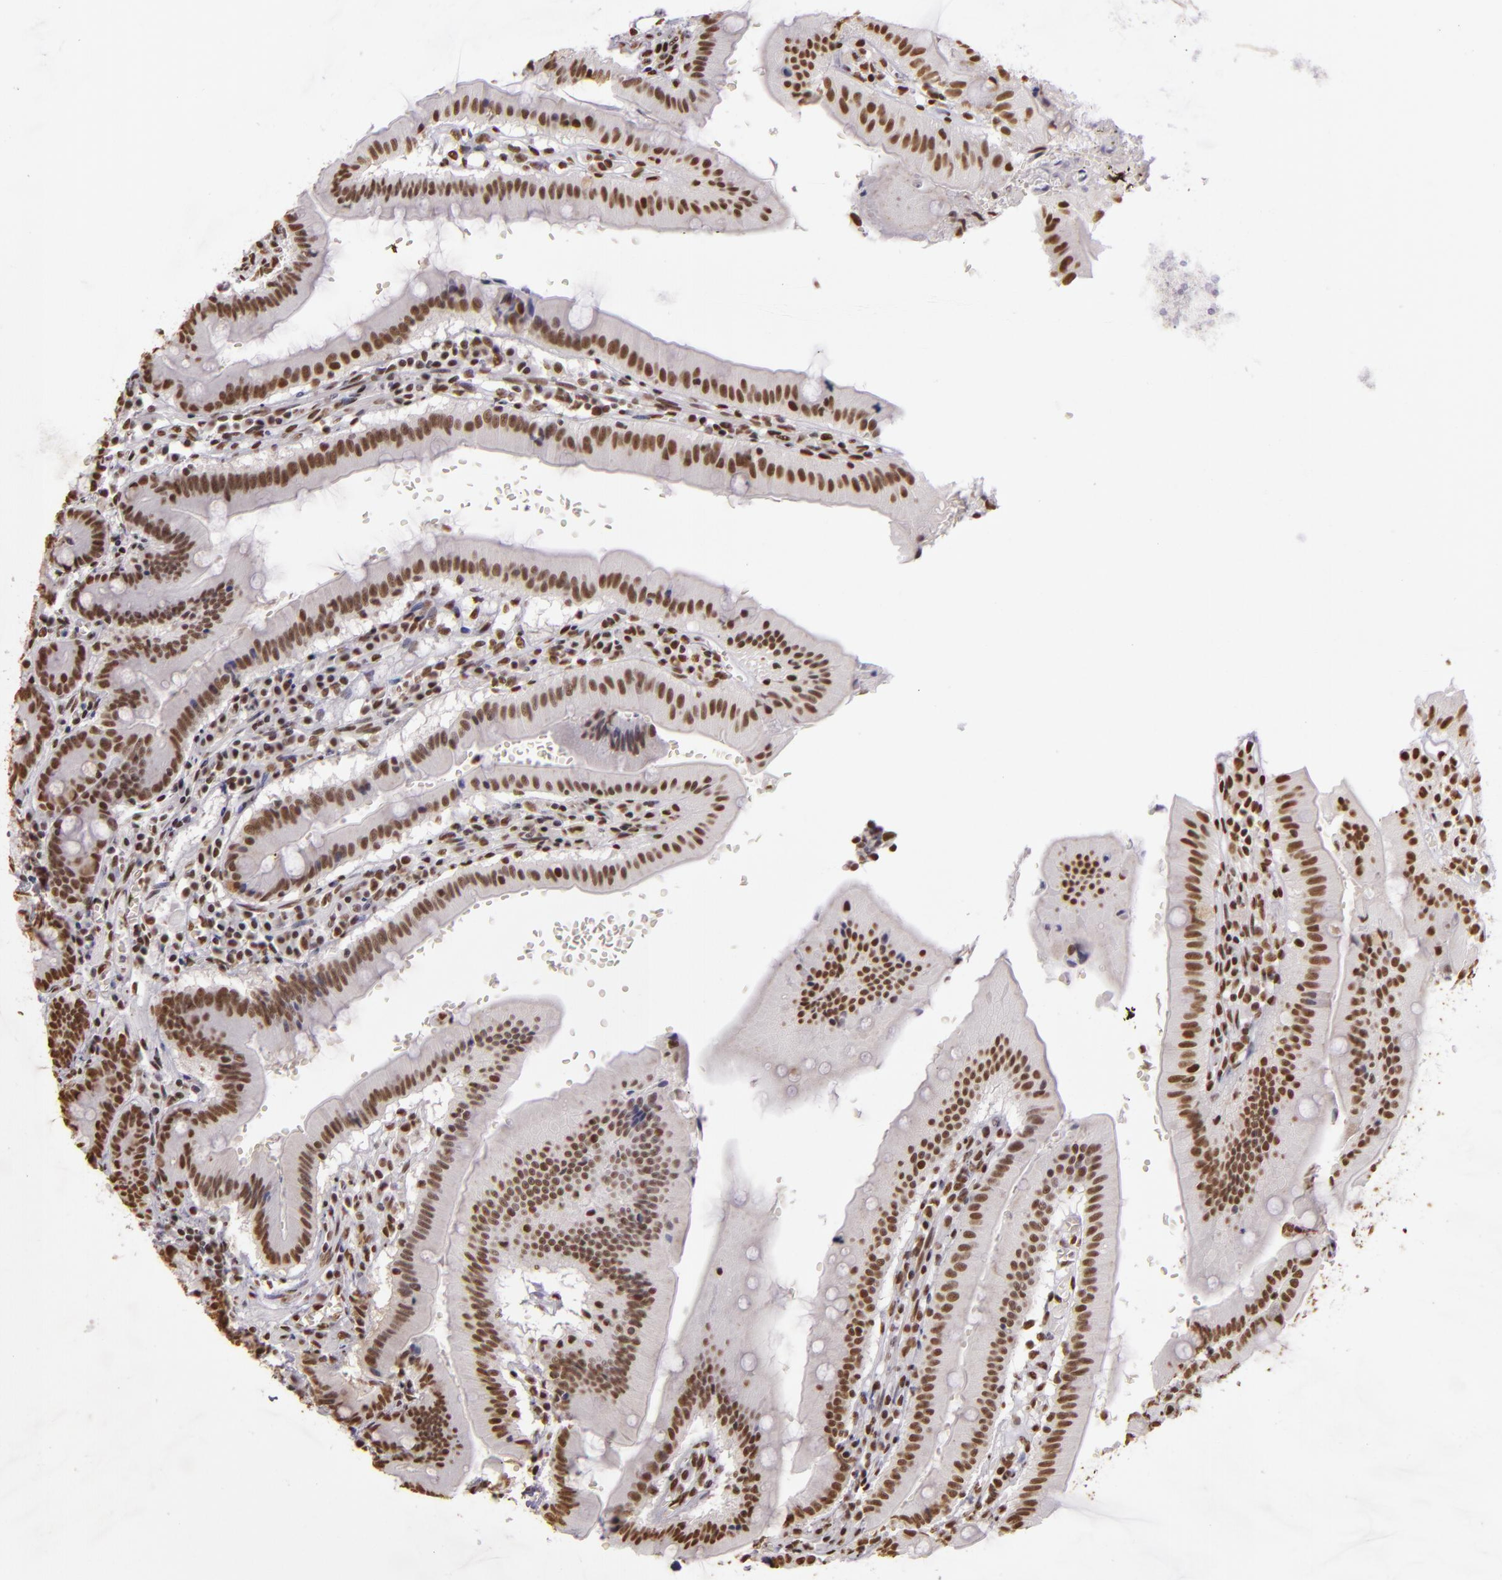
{"staining": {"intensity": "moderate", "quantity": ">75%", "location": "nuclear"}, "tissue": "small intestine", "cell_type": "Glandular cells", "image_type": "normal", "snomed": [{"axis": "morphology", "description": "Normal tissue, NOS"}, {"axis": "topography", "description": "Small intestine"}], "caption": "Immunohistochemistry (DAB) staining of normal small intestine reveals moderate nuclear protein positivity in about >75% of glandular cells.", "gene": "PAPOLA", "patient": {"sex": "male", "age": 71}}